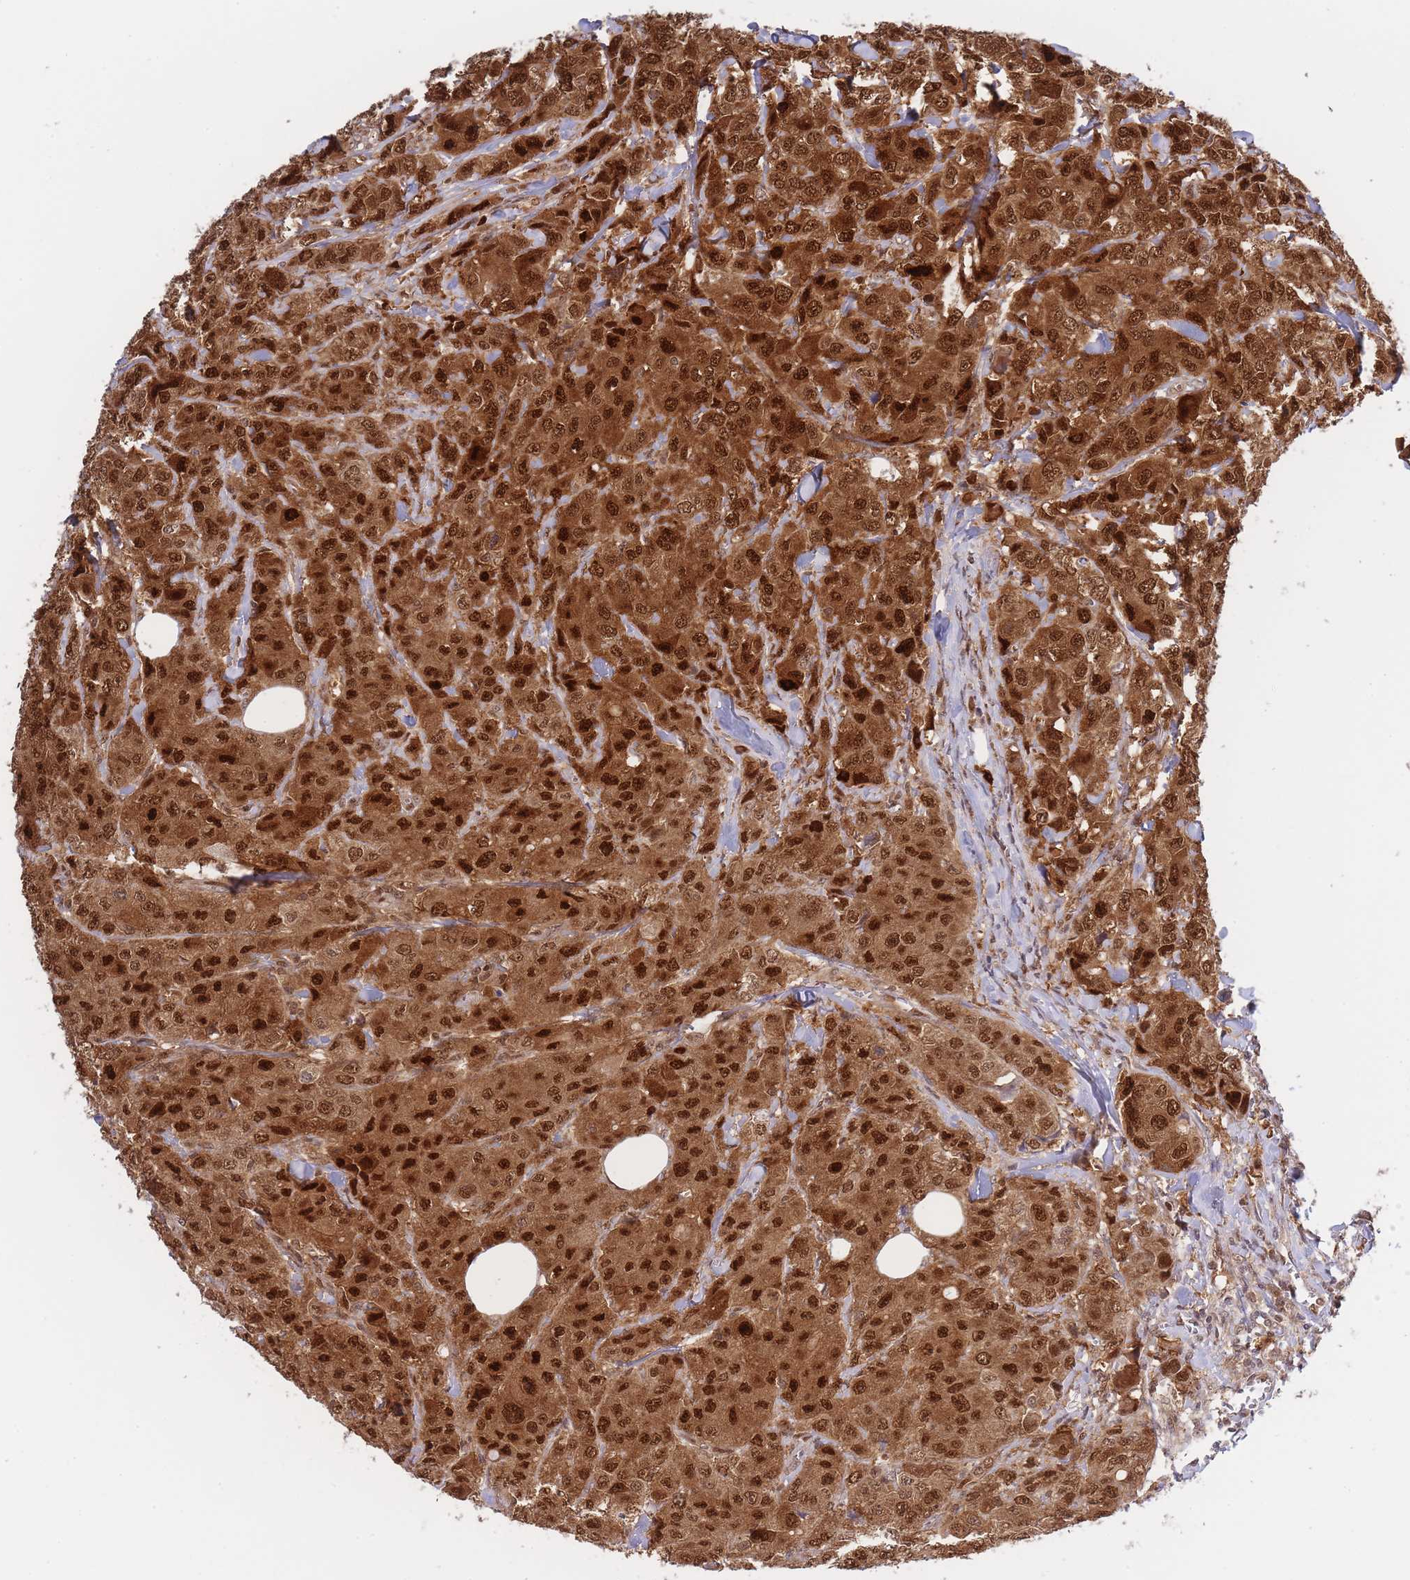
{"staining": {"intensity": "strong", "quantity": ">75%", "location": "cytoplasmic/membranous,nuclear"}, "tissue": "breast cancer", "cell_type": "Tumor cells", "image_type": "cancer", "snomed": [{"axis": "morphology", "description": "Duct carcinoma"}, {"axis": "topography", "description": "Breast"}], "caption": "Immunohistochemistry image of neoplastic tissue: breast cancer stained using IHC exhibits high levels of strong protein expression localized specifically in the cytoplasmic/membranous and nuclear of tumor cells, appearing as a cytoplasmic/membranous and nuclear brown color.", "gene": "NSFL1C", "patient": {"sex": "female", "age": 43}}